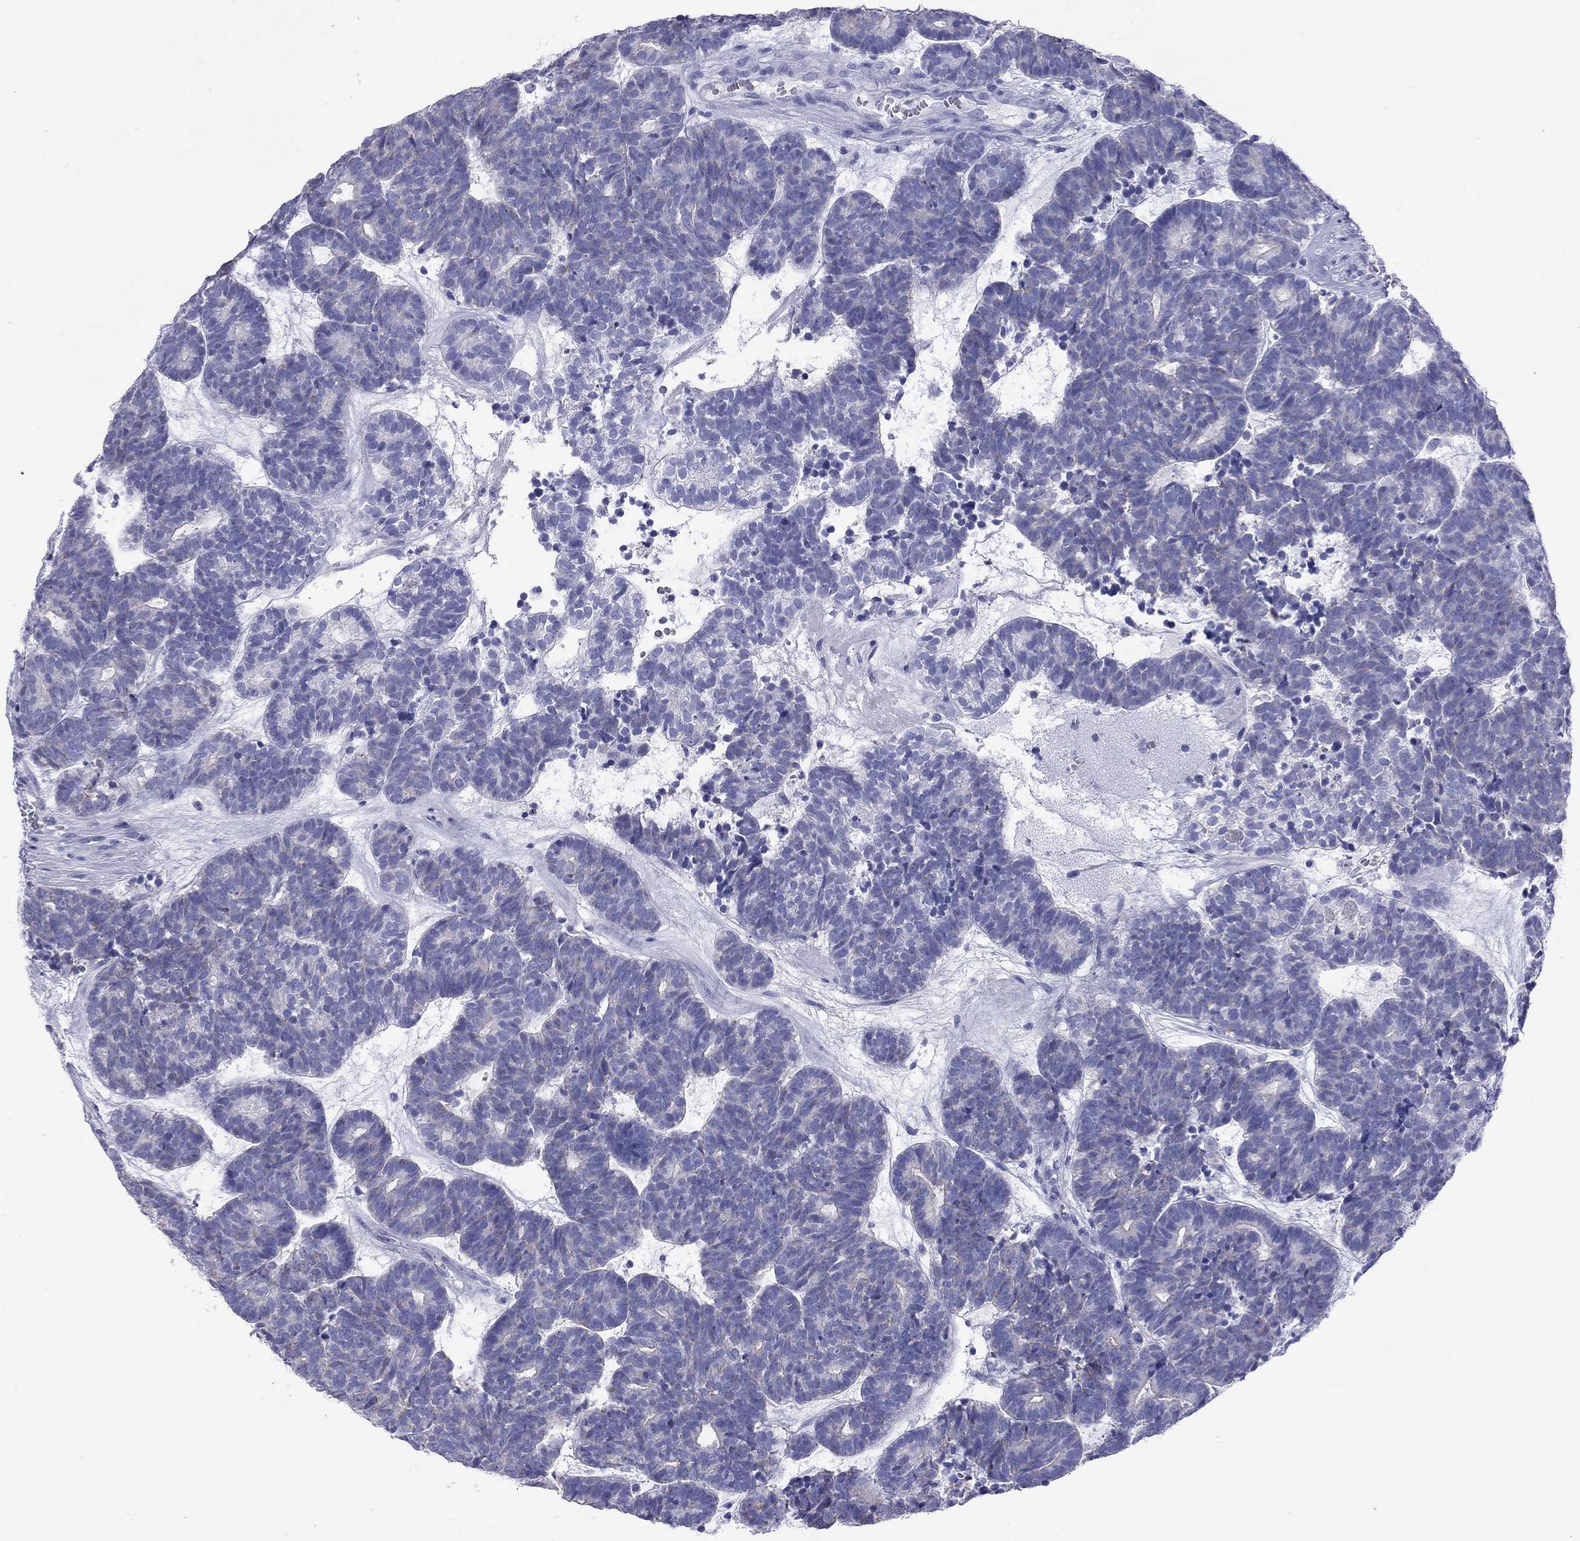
{"staining": {"intensity": "negative", "quantity": "none", "location": "none"}, "tissue": "head and neck cancer", "cell_type": "Tumor cells", "image_type": "cancer", "snomed": [{"axis": "morphology", "description": "Adenocarcinoma, NOS"}, {"axis": "topography", "description": "Head-Neck"}], "caption": "Immunohistochemistry (IHC) of human head and neck cancer (adenocarcinoma) exhibits no expression in tumor cells. The staining was performed using DAB to visualize the protein expression in brown, while the nuclei were stained in blue with hematoxylin (Magnification: 20x).", "gene": "DPY19L2", "patient": {"sex": "female", "age": 81}}